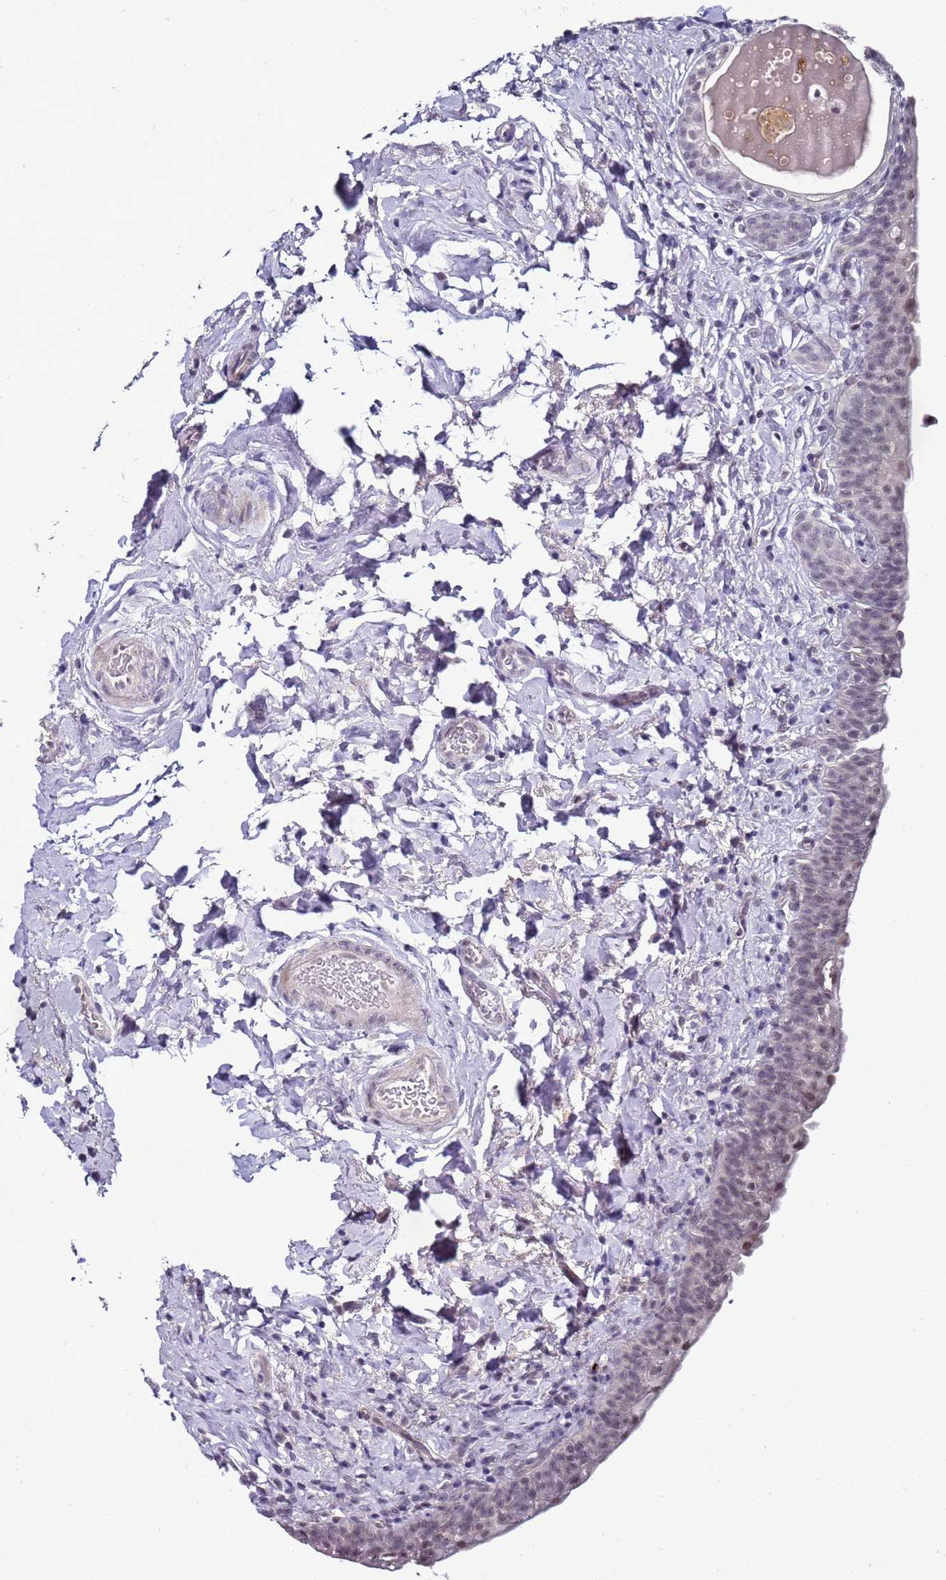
{"staining": {"intensity": "weak", "quantity": "<25%", "location": "nuclear"}, "tissue": "urinary bladder", "cell_type": "Urothelial cells", "image_type": "normal", "snomed": [{"axis": "morphology", "description": "Normal tissue, NOS"}, {"axis": "topography", "description": "Urinary bladder"}], "caption": "A high-resolution histopathology image shows immunohistochemistry (IHC) staining of unremarkable urinary bladder, which displays no significant positivity in urothelial cells.", "gene": "PSMA7", "patient": {"sex": "male", "age": 83}}